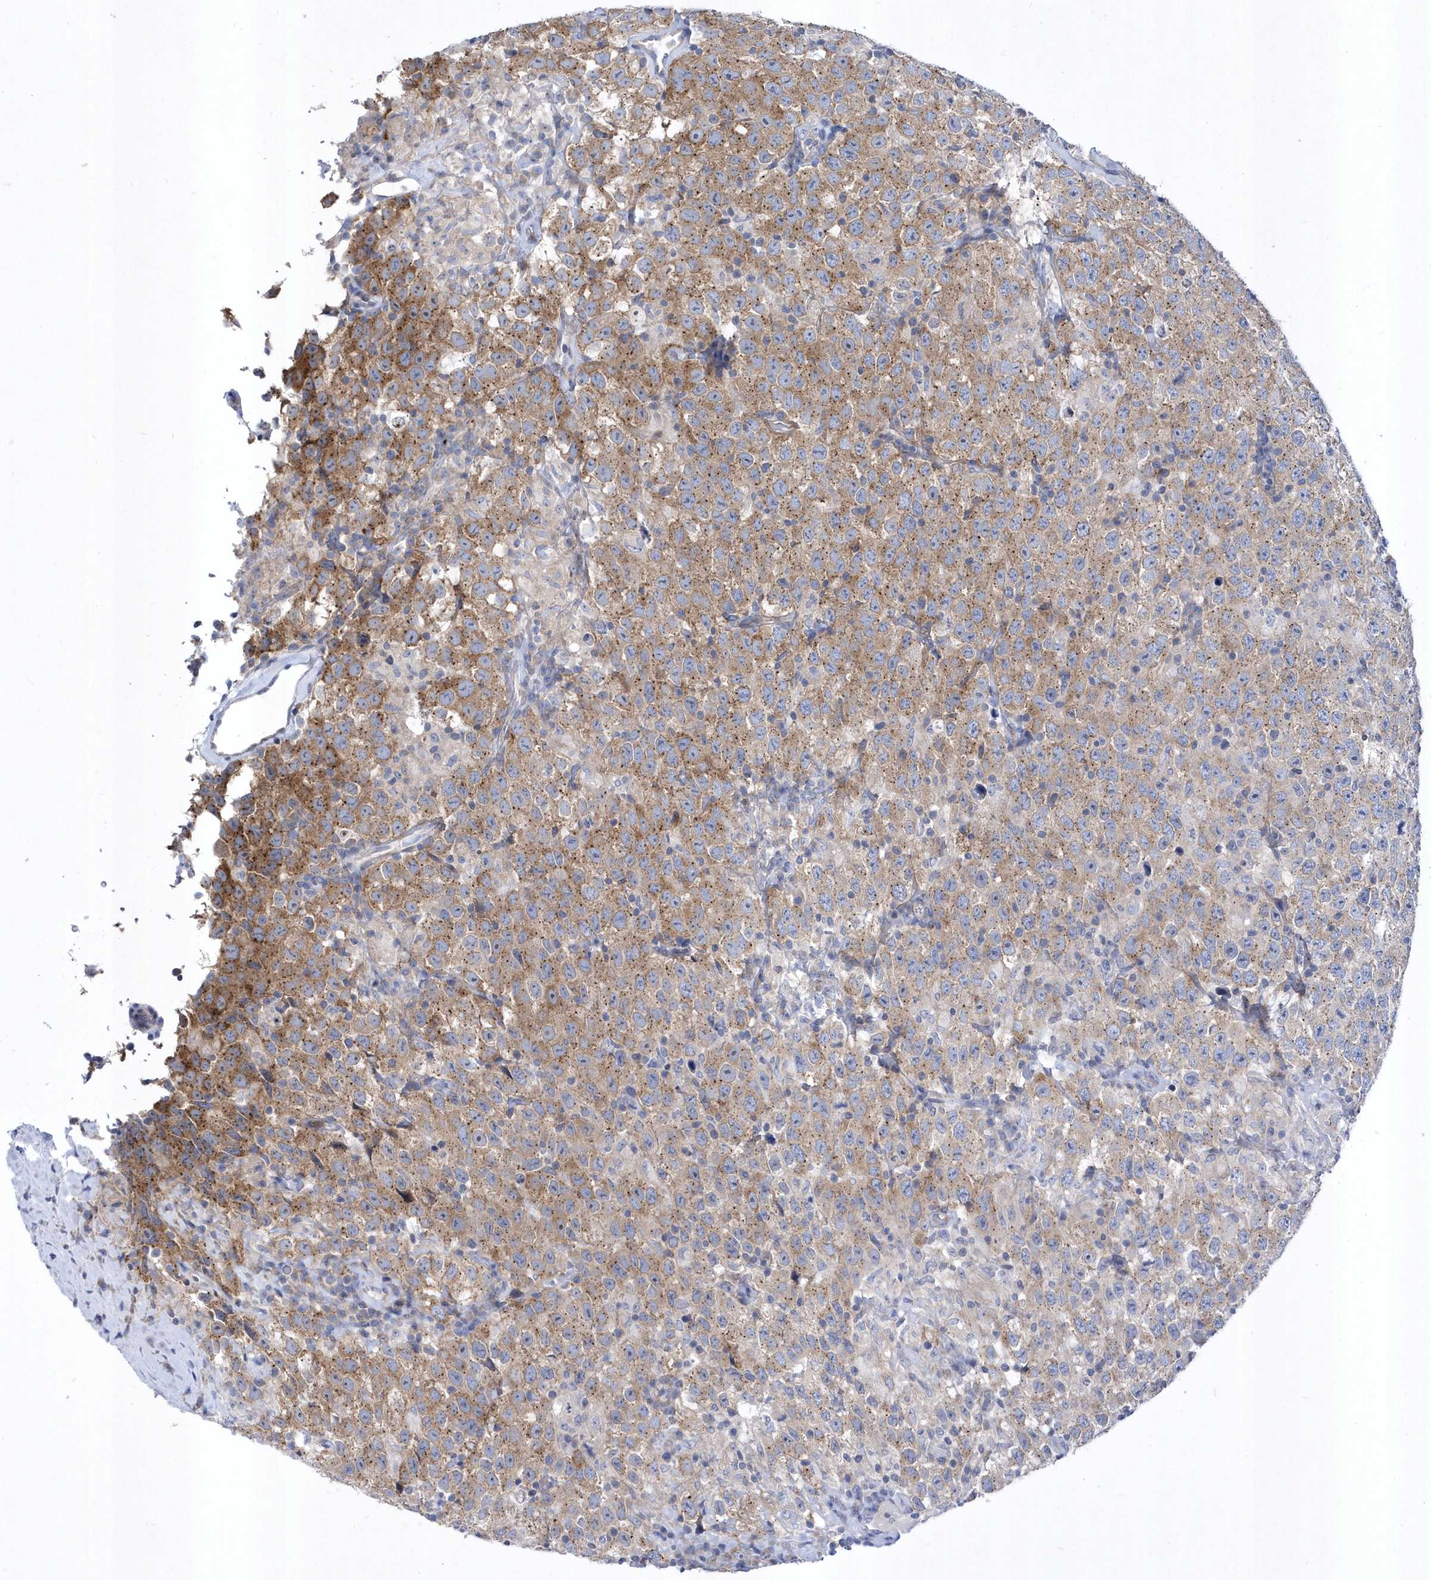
{"staining": {"intensity": "moderate", "quantity": ">75%", "location": "cytoplasmic/membranous"}, "tissue": "testis cancer", "cell_type": "Tumor cells", "image_type": "cancer", "snomed": [{"axis": "morphology", "description": "Seminoma, NOS"}, {"axis": "topography", "description": "Testis"}], "caption": "This is an image of IHC staining of testis cancer, which shows moderate expression in the cytoplasmic/membranous of tumor cells.", "gene": "LONRF2", "patient": {"sex": "male", "age": 41}}